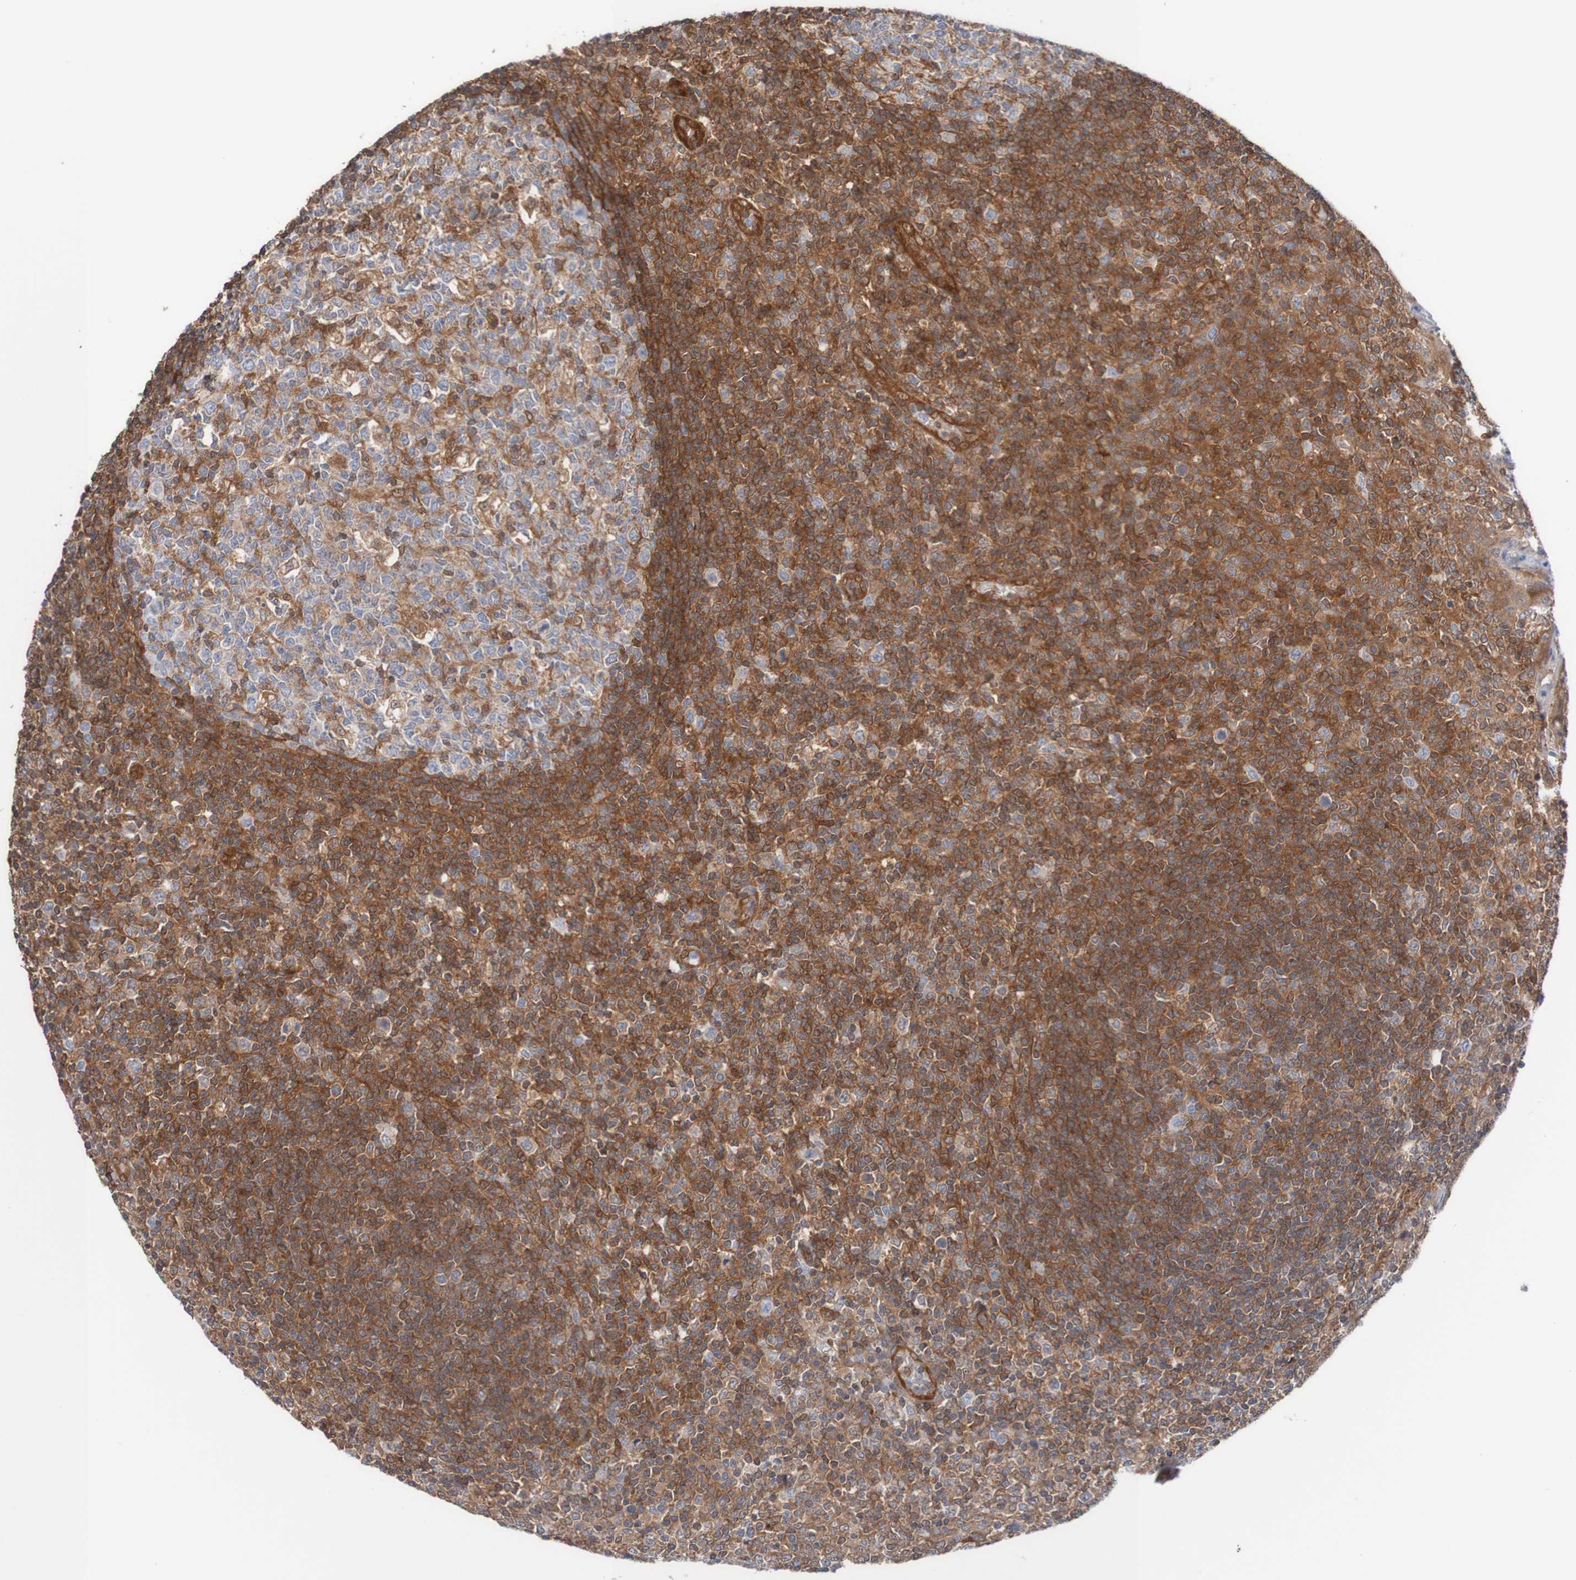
{"staining": {"intensity": "strong", "quantity": "25%-75%", "location": "cytoplasmic/membranous"}, "tissue": "tonsil", "cell_type": "Germinal center cells", "image_type": "normal", "snomed": [{"axis": "morphology", "description": "Normal tissue, NOS"}, {"axis": "topography", "description": "Tonsil"}], "caption": "Immunohistochemical staining of benign tonsil shows strong cytoplasmic/membranous protein staining in approximately 25%-75% of germinal center cells. (Stains: DAB (3,3'-diaminobenzidine) in brown, nuclei in blue, Microscopy: brightfield microscopy at high magnification).", "gene": "RIGI", "patient": {"sex": "female", "age": 19}}